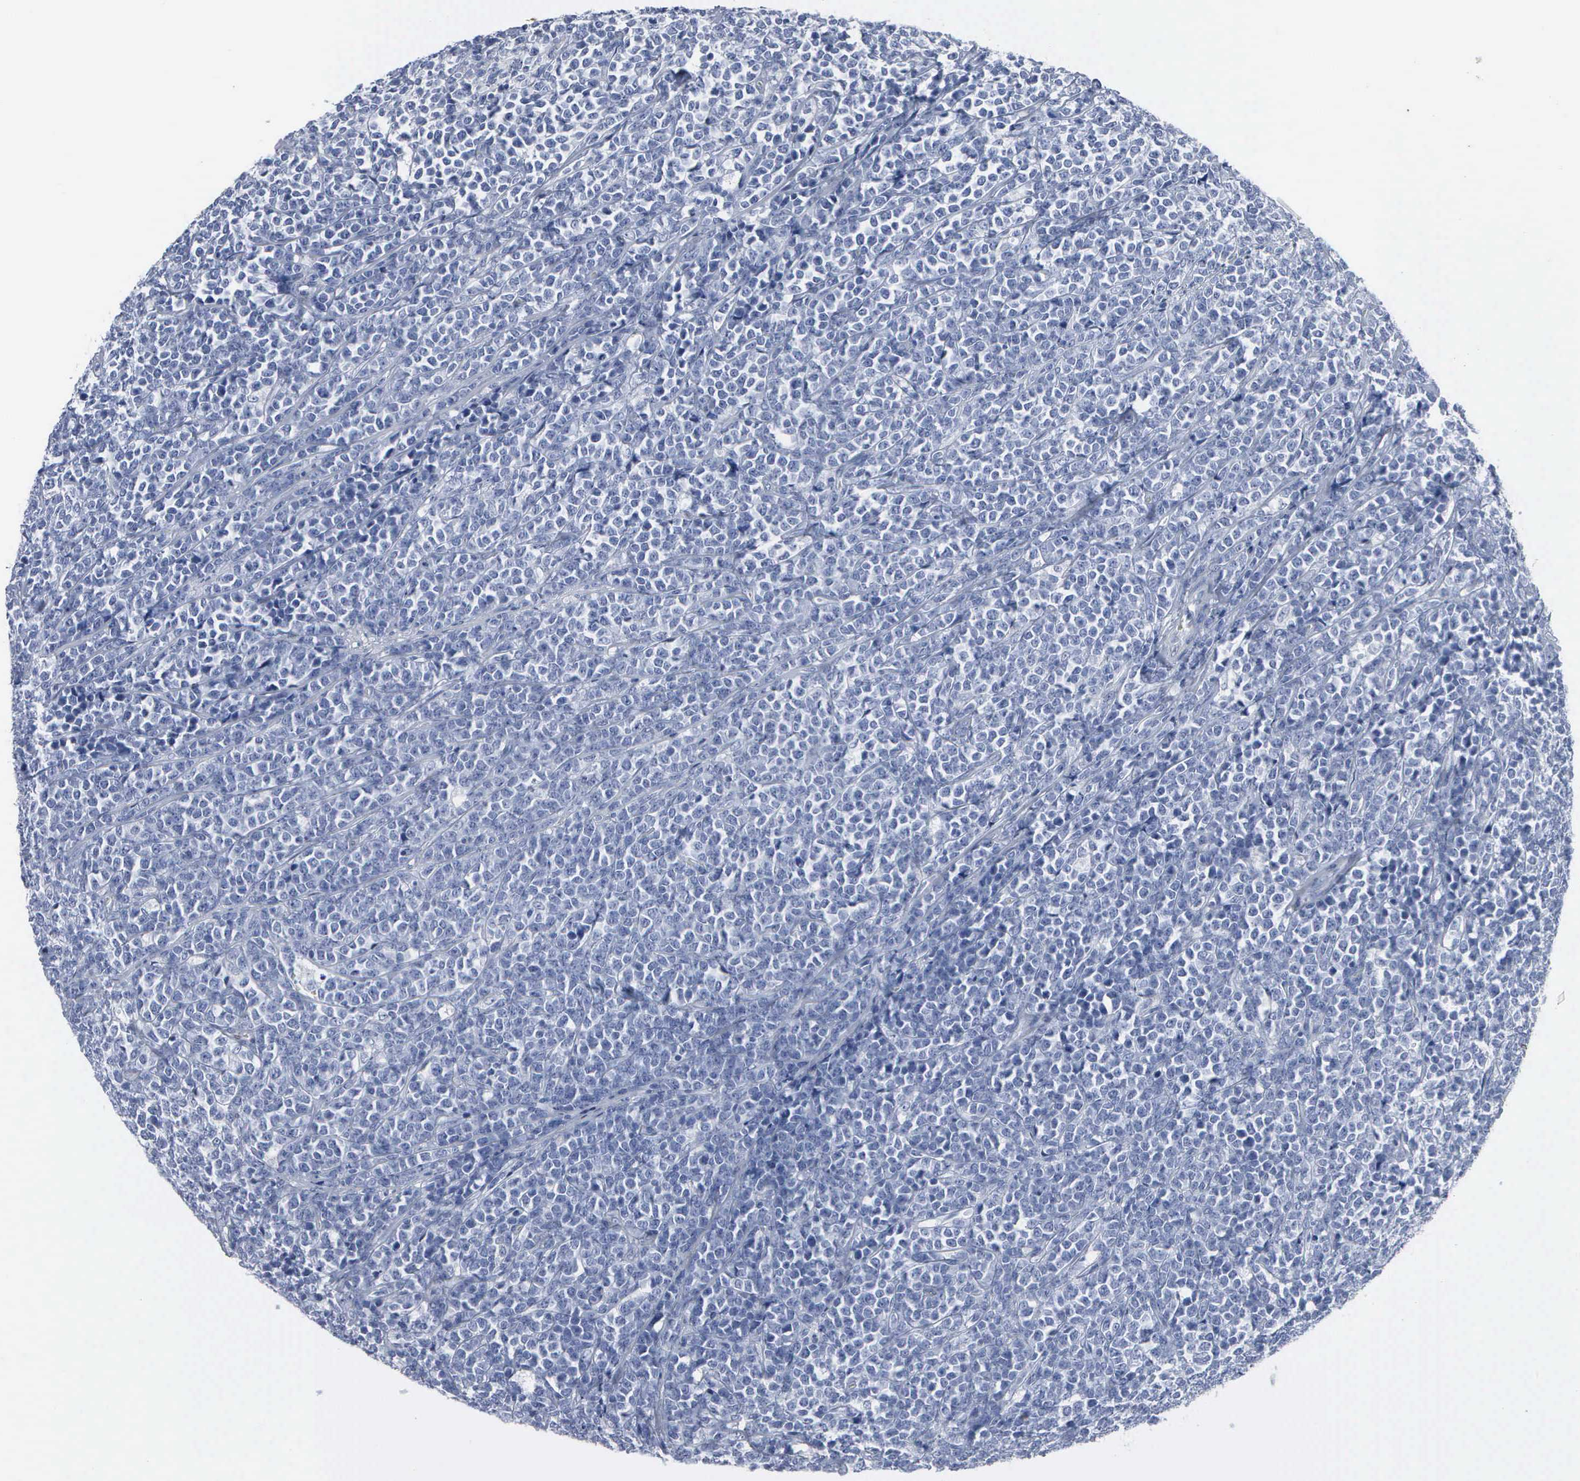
{"staining": {"intensity": "negative", "quantity": "none", "location": "none"}, "tissue": "lymphoma", "cell_type": "Tumor cells", "image_type": "cancer", "snomed": [{"axis": "morphology", "description": "Malignant lymphoma, non-Hodgkin's type, High grade"}, {"axis": "topography", "description": "Small intestine"}, {"axis": "topography", "description": "Colon"}], "caption": "Immunohistochemistry (IHC) micrograph of human lymphoma stained for a protein (brown), which displays no staining in tumor cells.", "gene": "FGF2", "patient": {"sex": "male", "age": 8}}